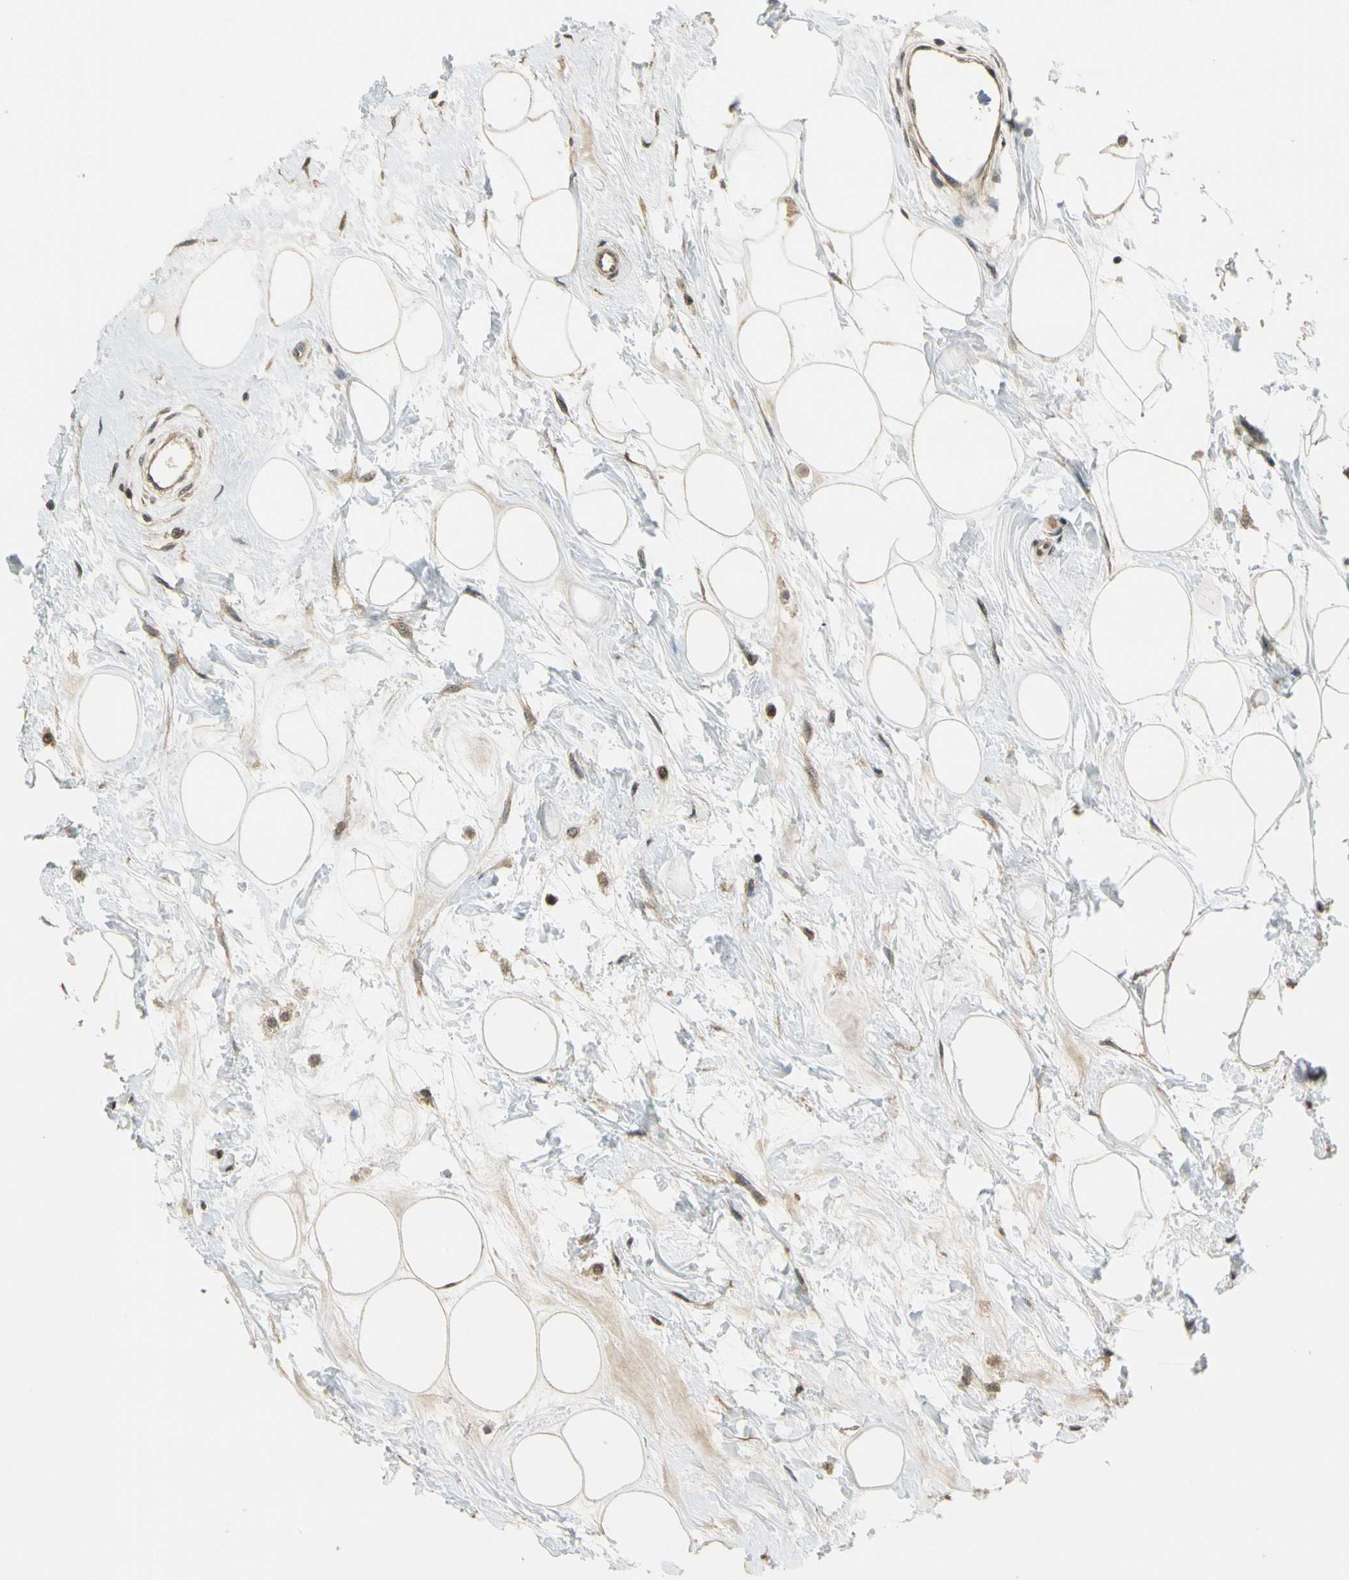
{"staining": {"intensity": "moderate", "quantity": ">75%", "location": "cytoplasmic/membranous,nuclear"}, "tissue": "breast cancer", "cell_type": "Tumor cells", "image_type": "cancer", "snomed": [{"axis": "morphology", "description": "Normal tissue, NOS"}, {"axis": "morphology", "description": "Duct carcinoma"}, {"axis": "topography", "description": "Breast"}], "caption": "This micrograph demonstrates immunohistochemistry (IHC) staining of breast intraductal carcinoma, with medium moderate cytoplasmic/membranous and nuclear expression in about >75% of tumor cells.", "gene": "MCPH1", "patient": {"sex": "female", "age": 39}}